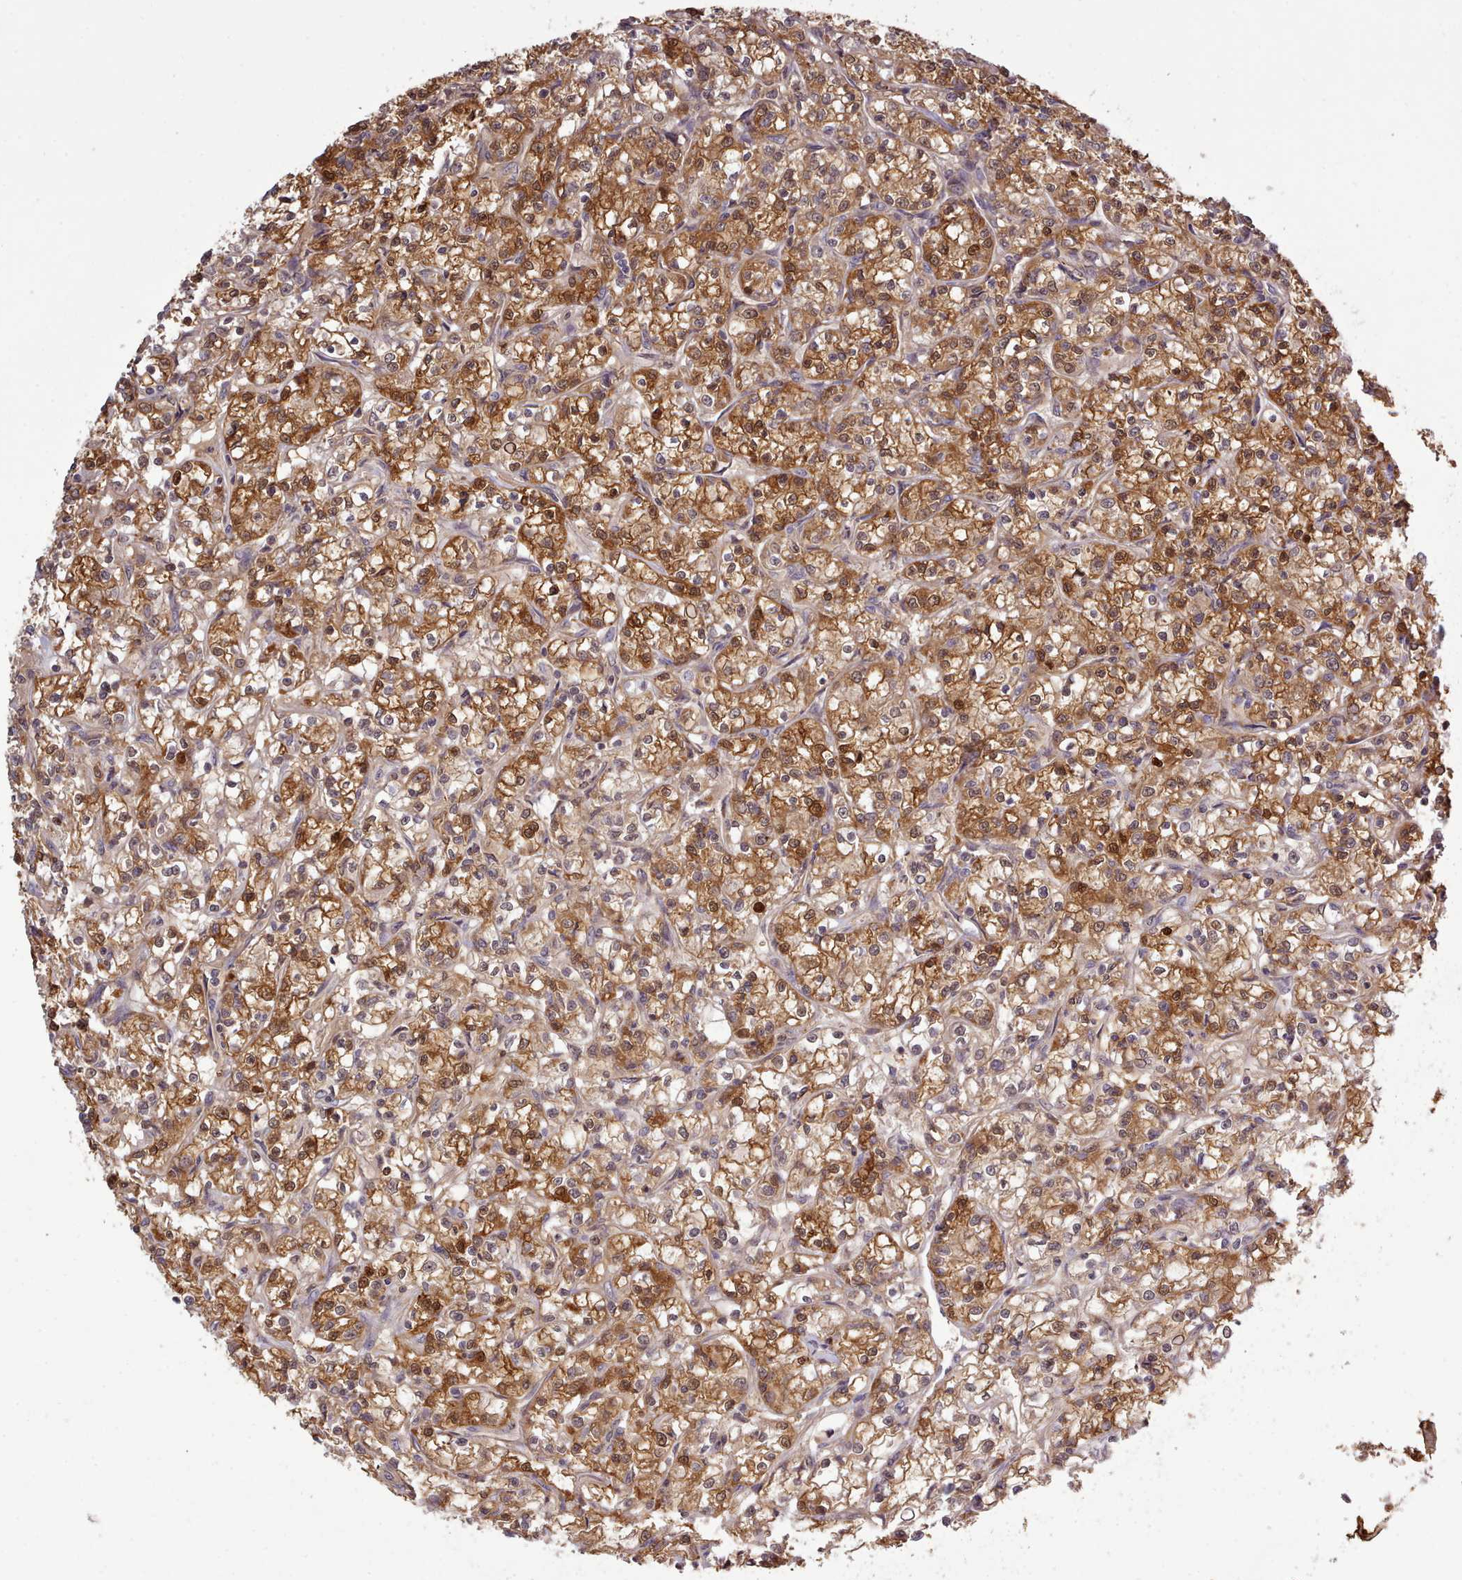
{"staining": {"intensity": "strong", "quantity": ">75%", "location": "cytoplasmic/membranous,nuclear"}, "tissue": "renal cancer", "cell_type": "Tumor cells", "image_type": "cancer", "snomed": [{"axis": "morphology", "description": "Adenocarcinoma, NOS"}, {"axis": "topography", "description": "Kidney"}], "caption": "Strong cytoplasmic/membranous and nuclear staining is identified in about >75% of tumor cells in renal adenocarcinoma. Using DAB (3,3'-diaminobenzidine) (brown) and hematoxylin (blue) stains, captured at high magnification using brightfield microscopy.", "gene": "ARL17A", "patient": {"sex": "female", "age": 59}}